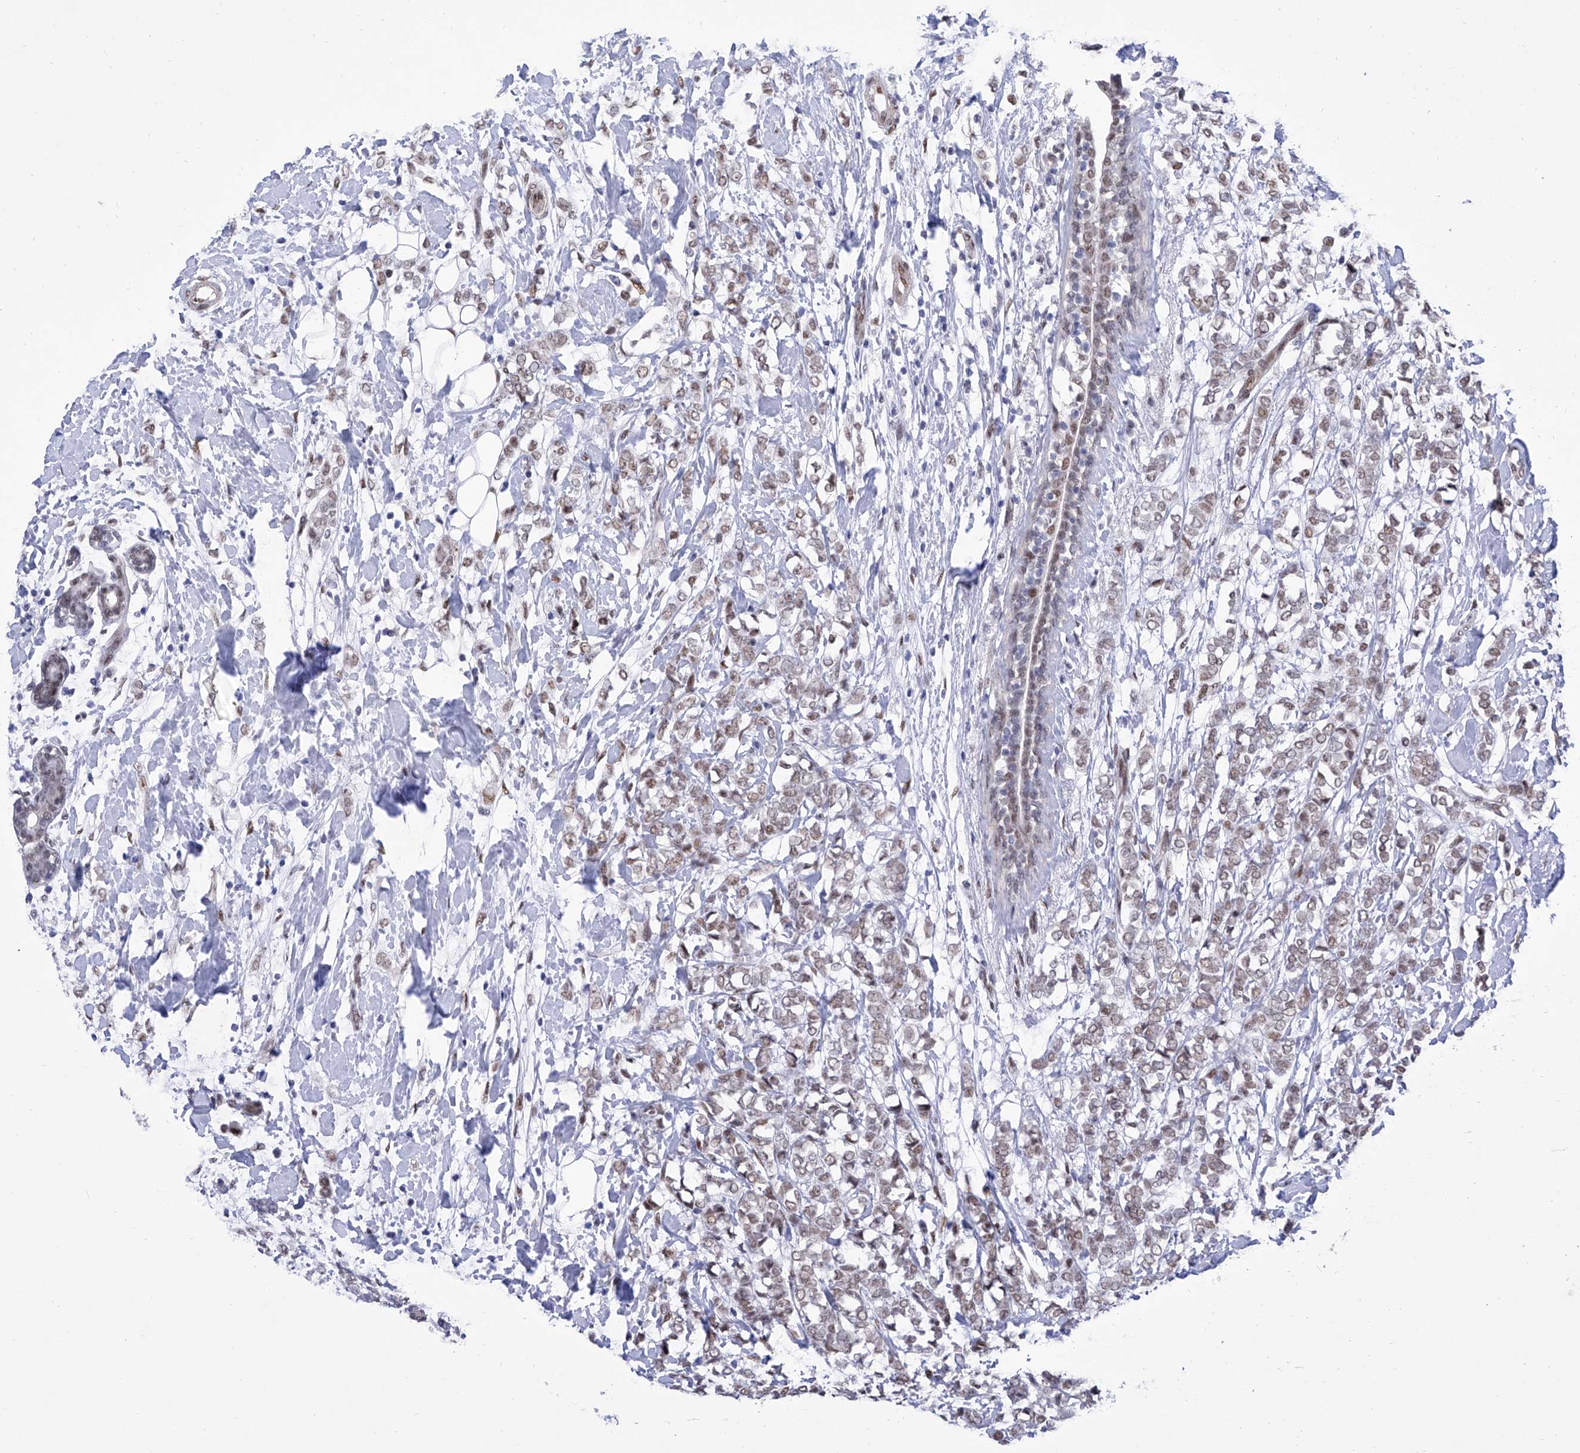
{"staining": {"intensity": "weak", "quantity": ">75%", "location": "nuclear"}, "tissue": "breast cancer", "cell_type": "Tumor cells", "image_type": "cancer", "snomed": [{"axis": "morphology", "description": "Normal tissue, NOS"}, {"axis": "morphology", "description": "Lobular carcinoma"}, {"axis": "topography", "description": "Breast"}], "caption": "Weak nuclear expression for a protein is identified in approximately >75% of tumor cells of breast cancer (lobular carcinoma) using immunohistochemistry.", "gene": "ATN1", "patient": {"sex": "female", "age": 47}}